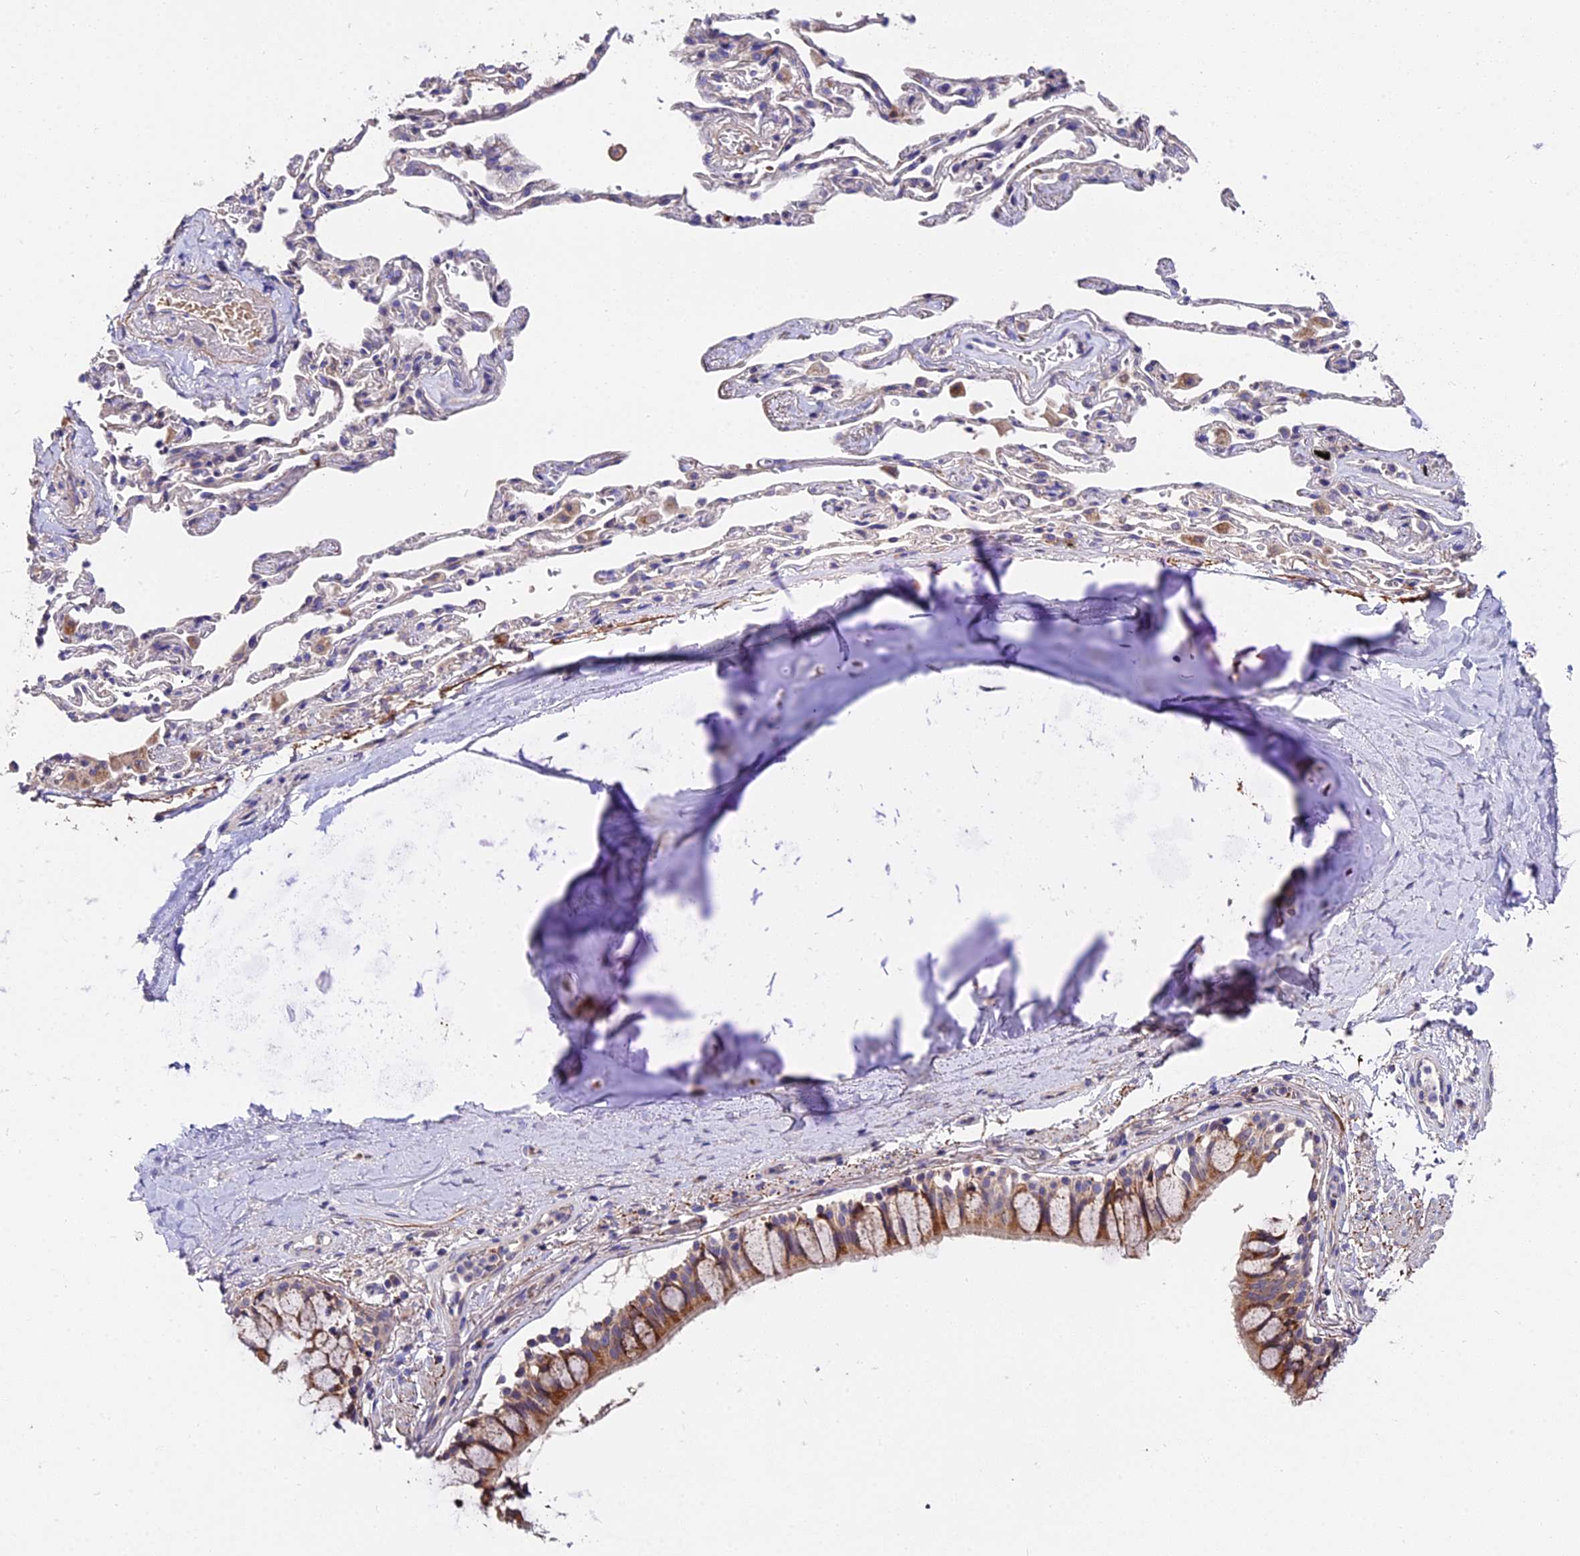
{"staining": {"intensity": "moderate", "quantity": ">75%", "location": "cytoplasmic/membranous"}, "tissue": "bronchus", "cell_type": "Respiratory epithelial cells", "image_type": "normal", "snomed": [{"axis": "morphology", "description": "Normal tissue, NOS"}, {"axis": "topography", "description": "Cartilage tissue"}], "caption": "The micrograph exhibits immunohistochemical staining of benign bronchus. There is moderate cytoplasmic/membranous positivity is seen in approximately >75% of respiratory epithelial cells.", "gene": "TRMT1", "patient": {"sex": "male", "age": 63}}